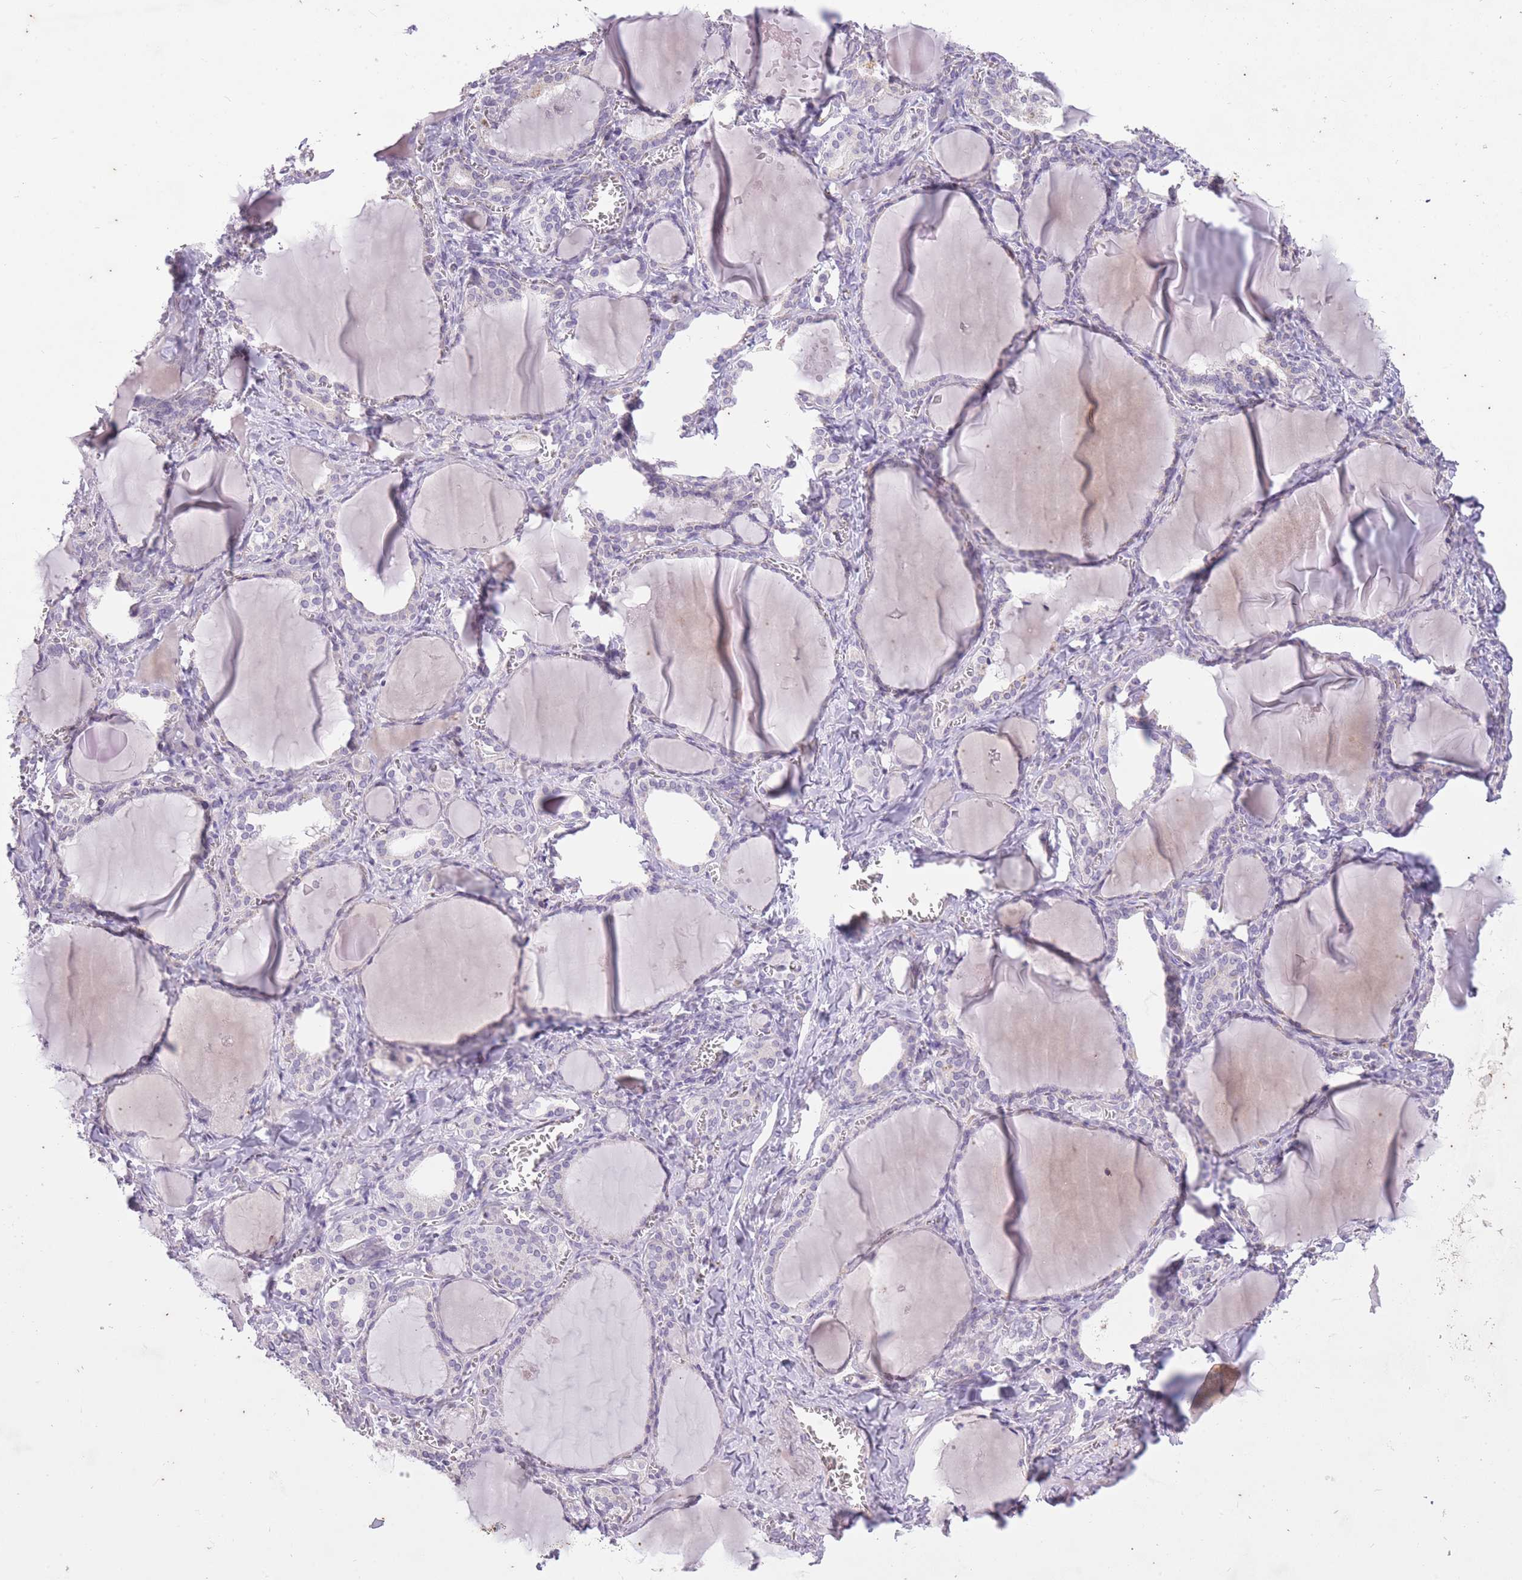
{"staining": {"intensity": "negative", "quantity": "none", "location": "none"}, "tissue": "thyroid gland", "cell_type": "Glandular cells", "image_type": "normal", "snomed": [{"axis": "morphology", "description": "Normal tissue, NOS"}, {"axis": "topography", "description": "Thyroid gland"}], "caption": "Immunohistochemistry of unremarkable thyroid gland displays no staining in glandular cells.", "gene": "CNTNAP3B", "patient": {"sex": "female", "age": 42}}